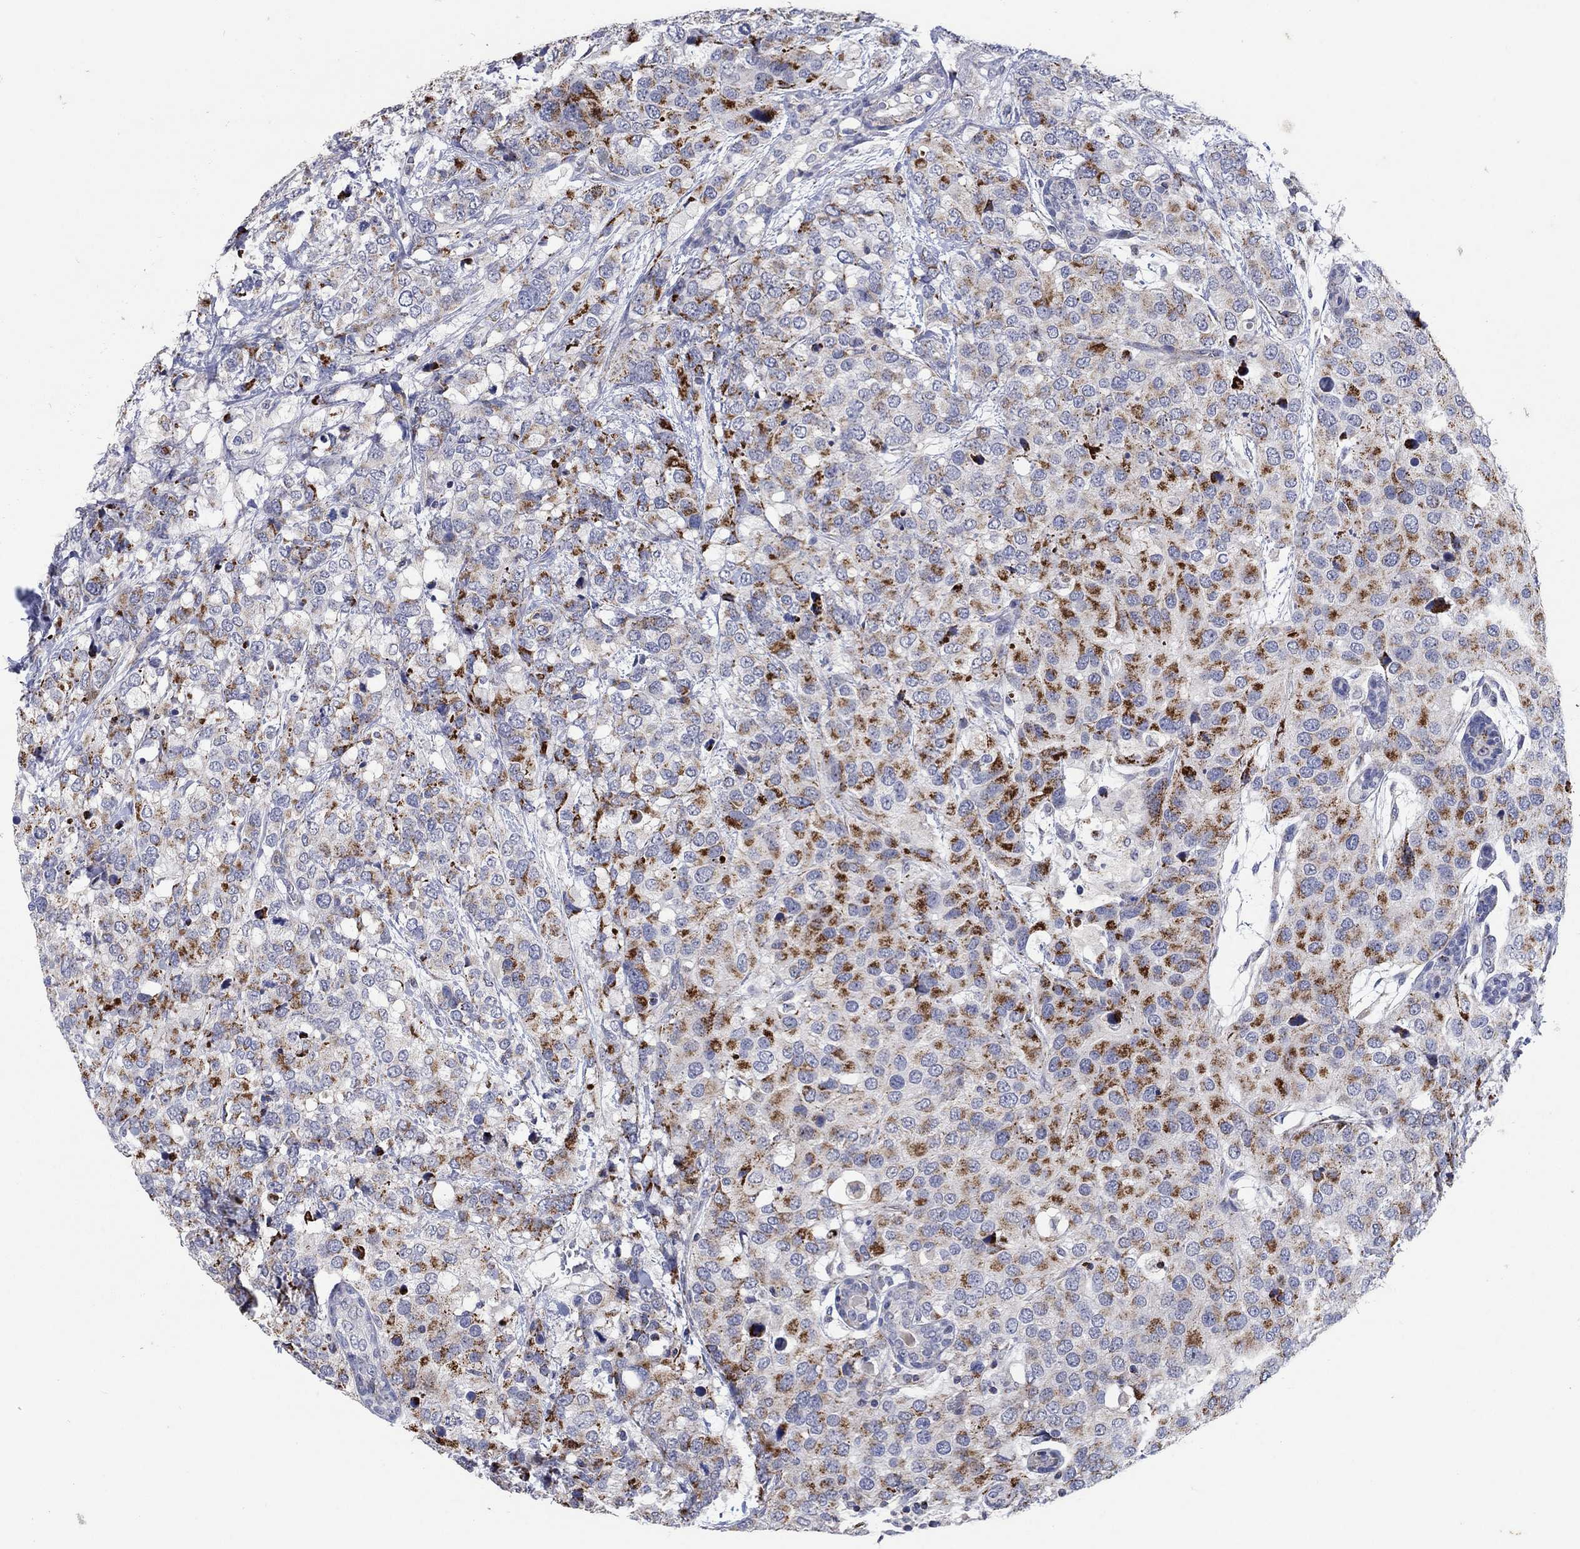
{"staining": {"intensity": "strong", "quantity": "25%-75%", "location": "cytoplasmic/membranous"}, "tissue": "breast cancer", "cell_type": "Tumor cells", "image_type": "cancer", "snomed": [{"axis": "morphology", "description": "Lobular carcinoma"}, {"axis": "topography", "description": "Breast"}], "caption": "Brown immunohistochemical staining in breast cancer reveals strong cytoplasmic/membranous expression in approximately 25%-75% of tumor cells. The protein of interest is shown in brown color, while the nuclei are stained blue.", "gene": "HMX2", "patient": {"sex": "female", "age": 59}}